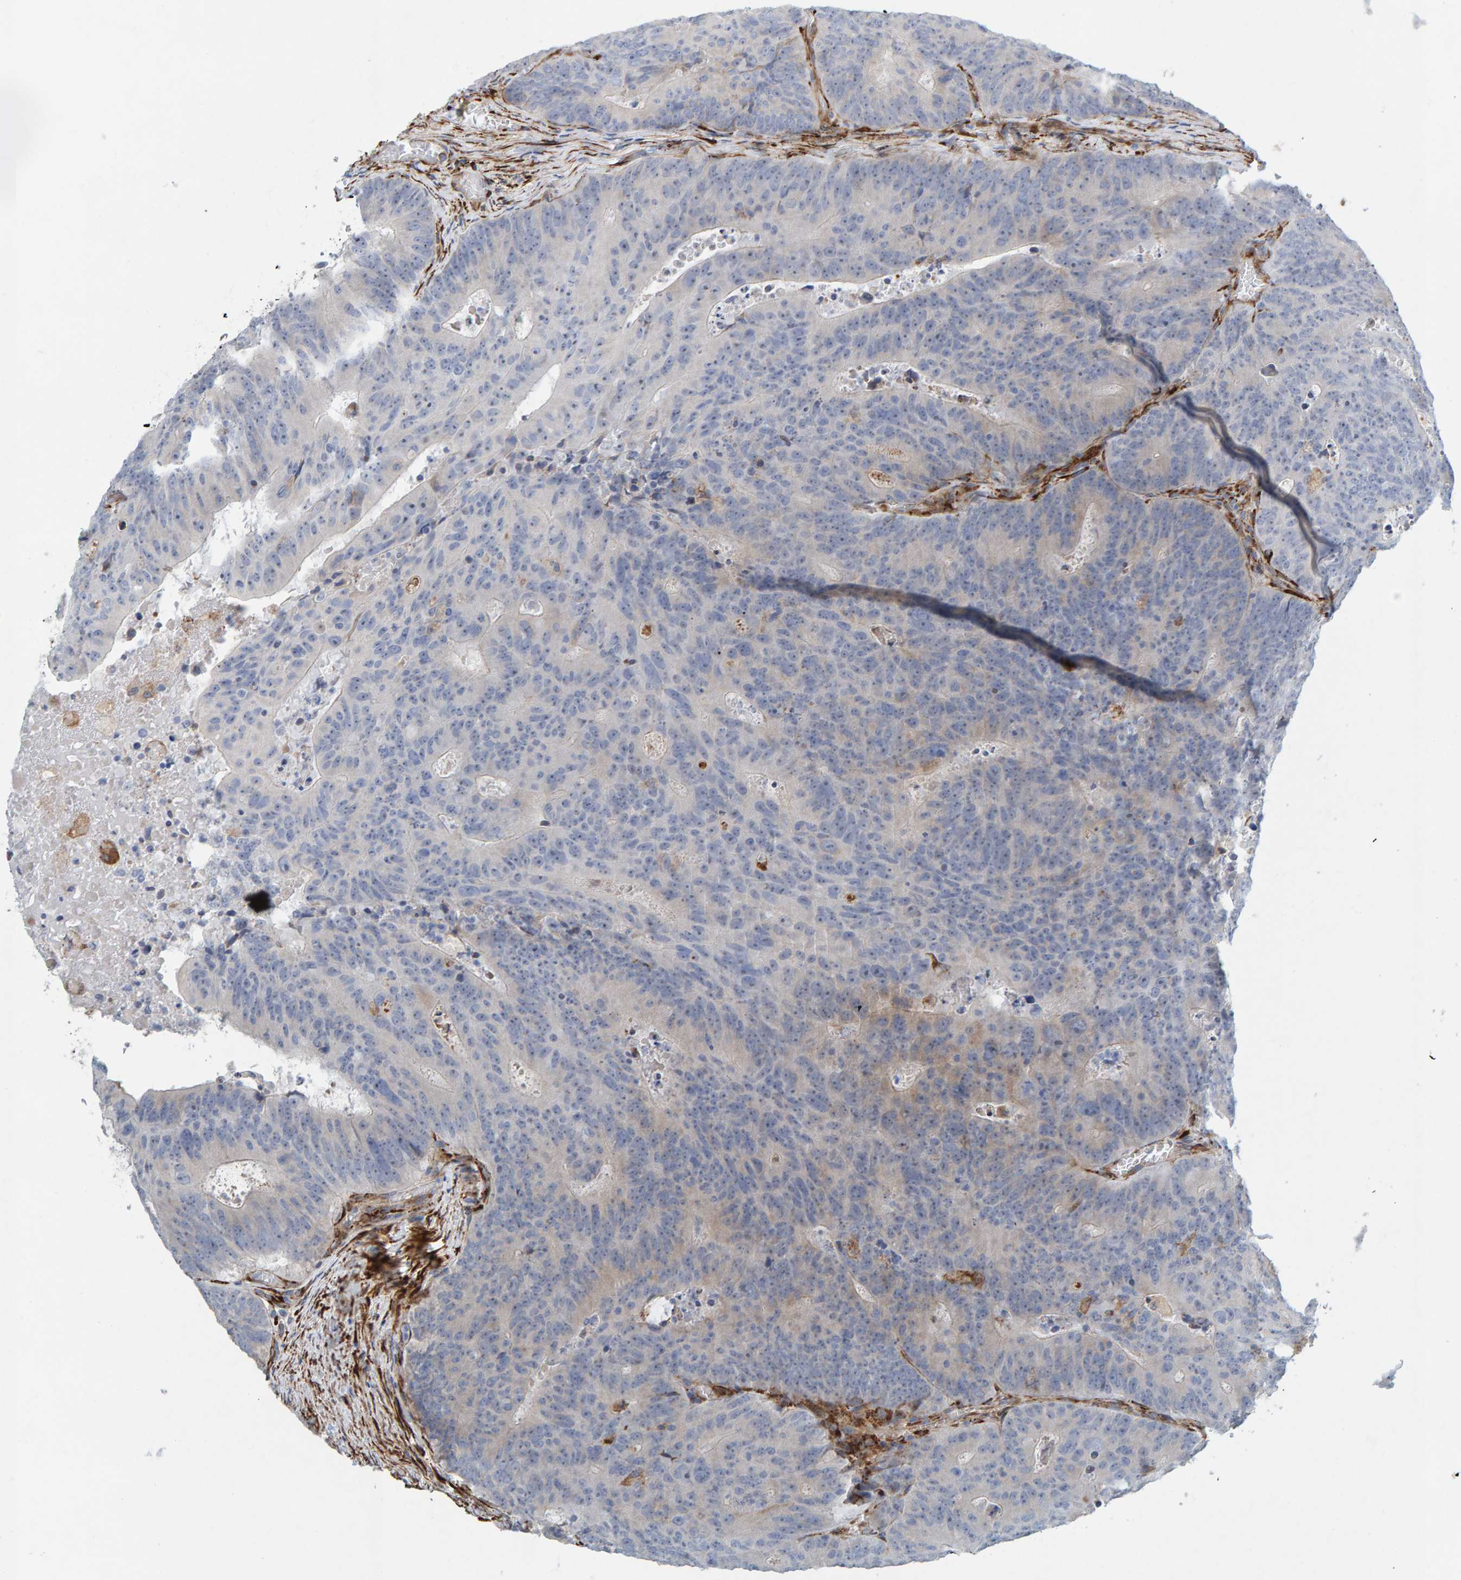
{"staining": {"intensity": "negative", "quantity": "none", "location": "none"}, "tissue": "colorectal cancer", "cell_type": "Tumor cells", "image_type": "cancer", "snomed": [{"axis": "morphology", "description": "Adenocarcinoma, NOS"}, {"axis": "topography", "description": "Colon"}], "caption": "Immunohistochemistry (IHC) photomicrograph of human colorectal adenocarcinoma stained for a protein (brown), which exhibits no positivity in tumor cells.", "gene": "MMP16", "patient": {"sex": "male", "age": 87}}